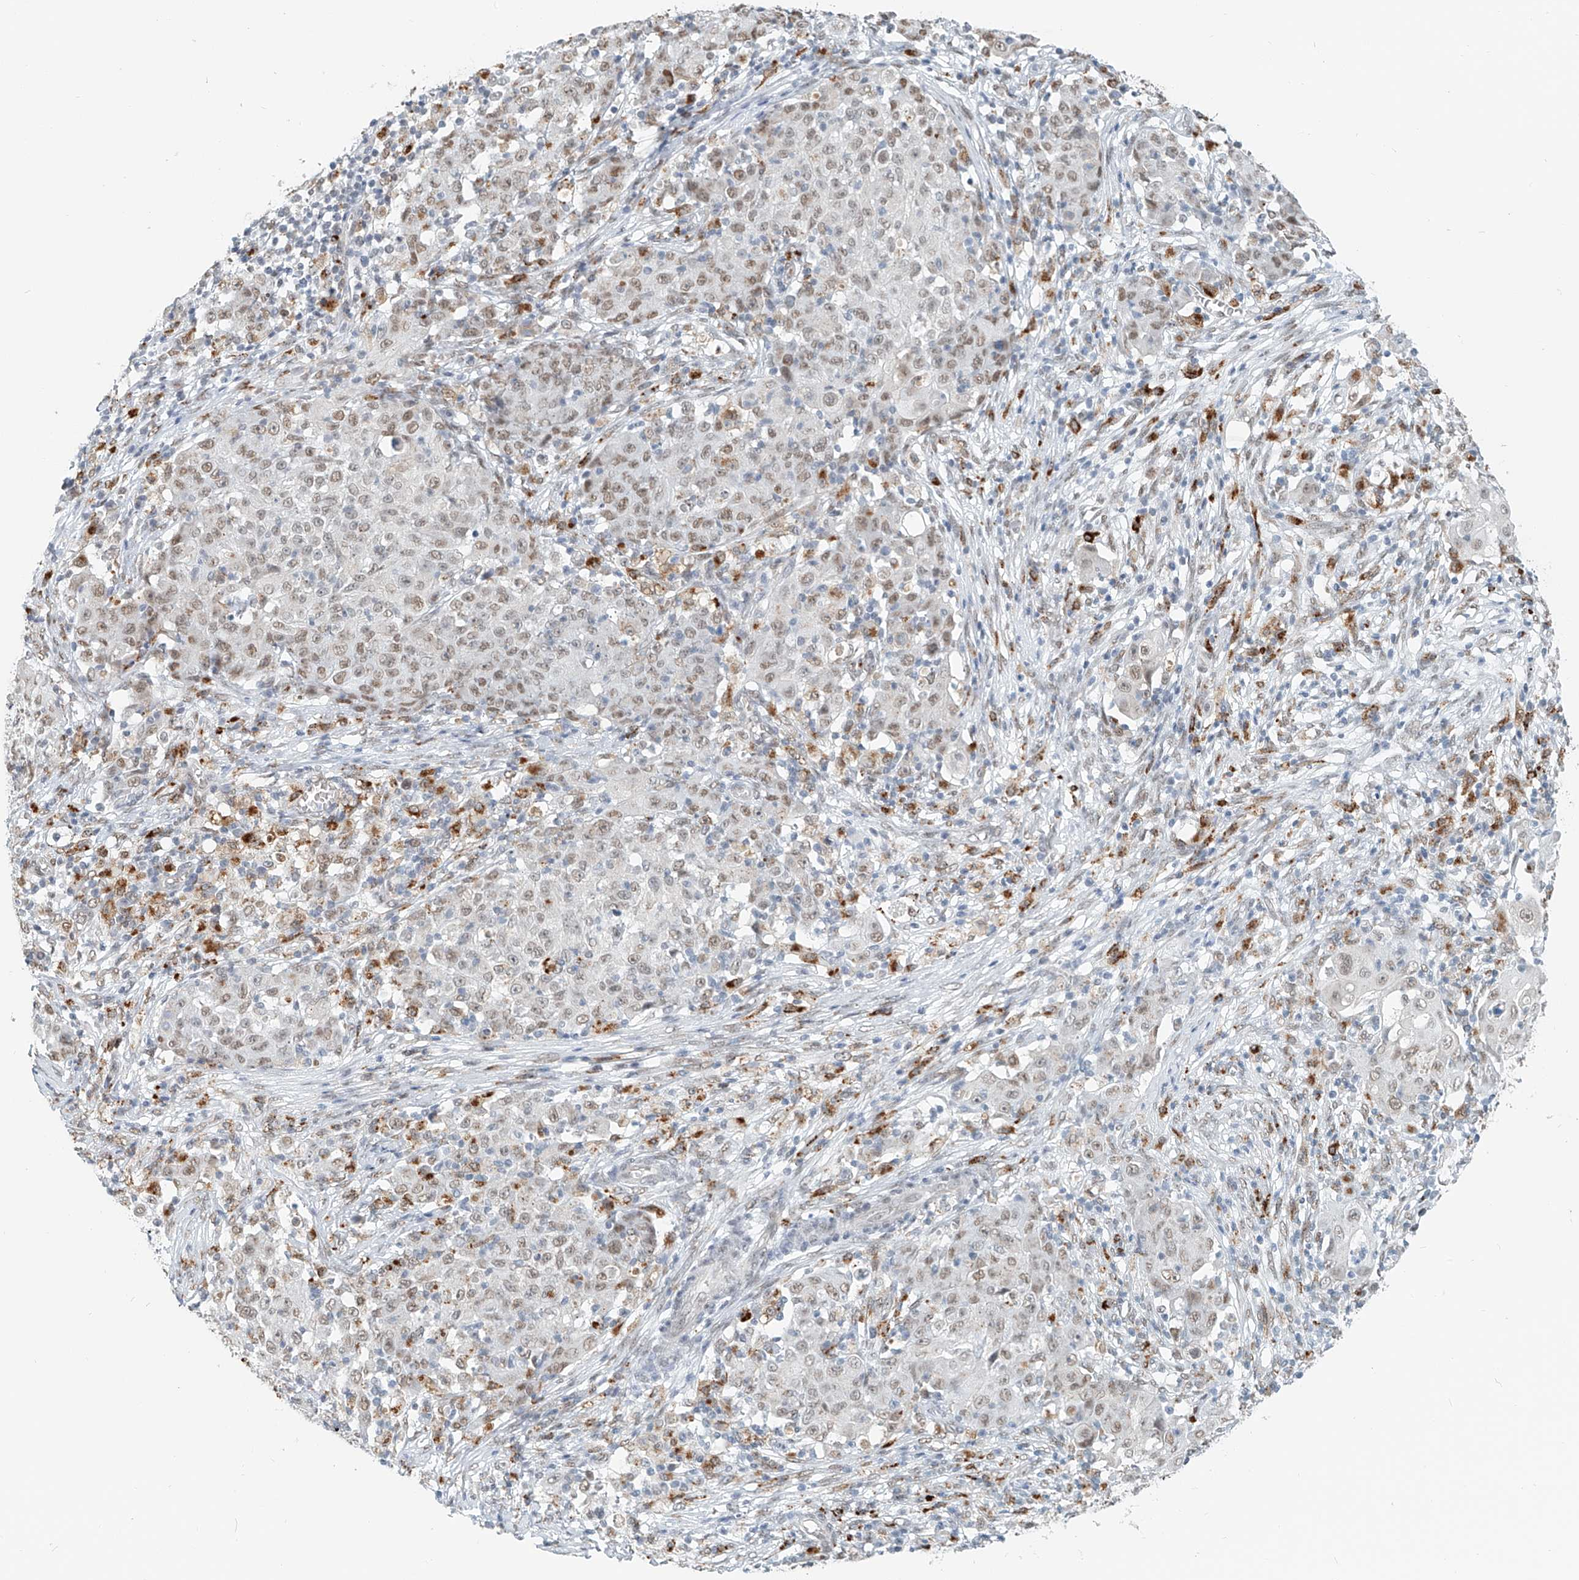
{"staining": {"intensity": "weak", "quantity": ">75%", "location": "nuclear"}, "tissue": "ovarian cancer", "cell_type": "Tumor cells", "image_type": "cancer", "snomed": [{"axis": "morphology", "description": "Carcinoma, endometroid"}, {"axis": "topography", "description": "Ovary"}], "caption": "A micrograph of ovarian endometroid carcinoma stained for a protein exhibits weak nuclear brown staining in tumor cells. (DAB (3,3'-diaminobenzidine) IHC, brown staining for protein, blue staining for nuclei).", "gene": "SASH1", "patient": {"sex": "female", "age": 42}}